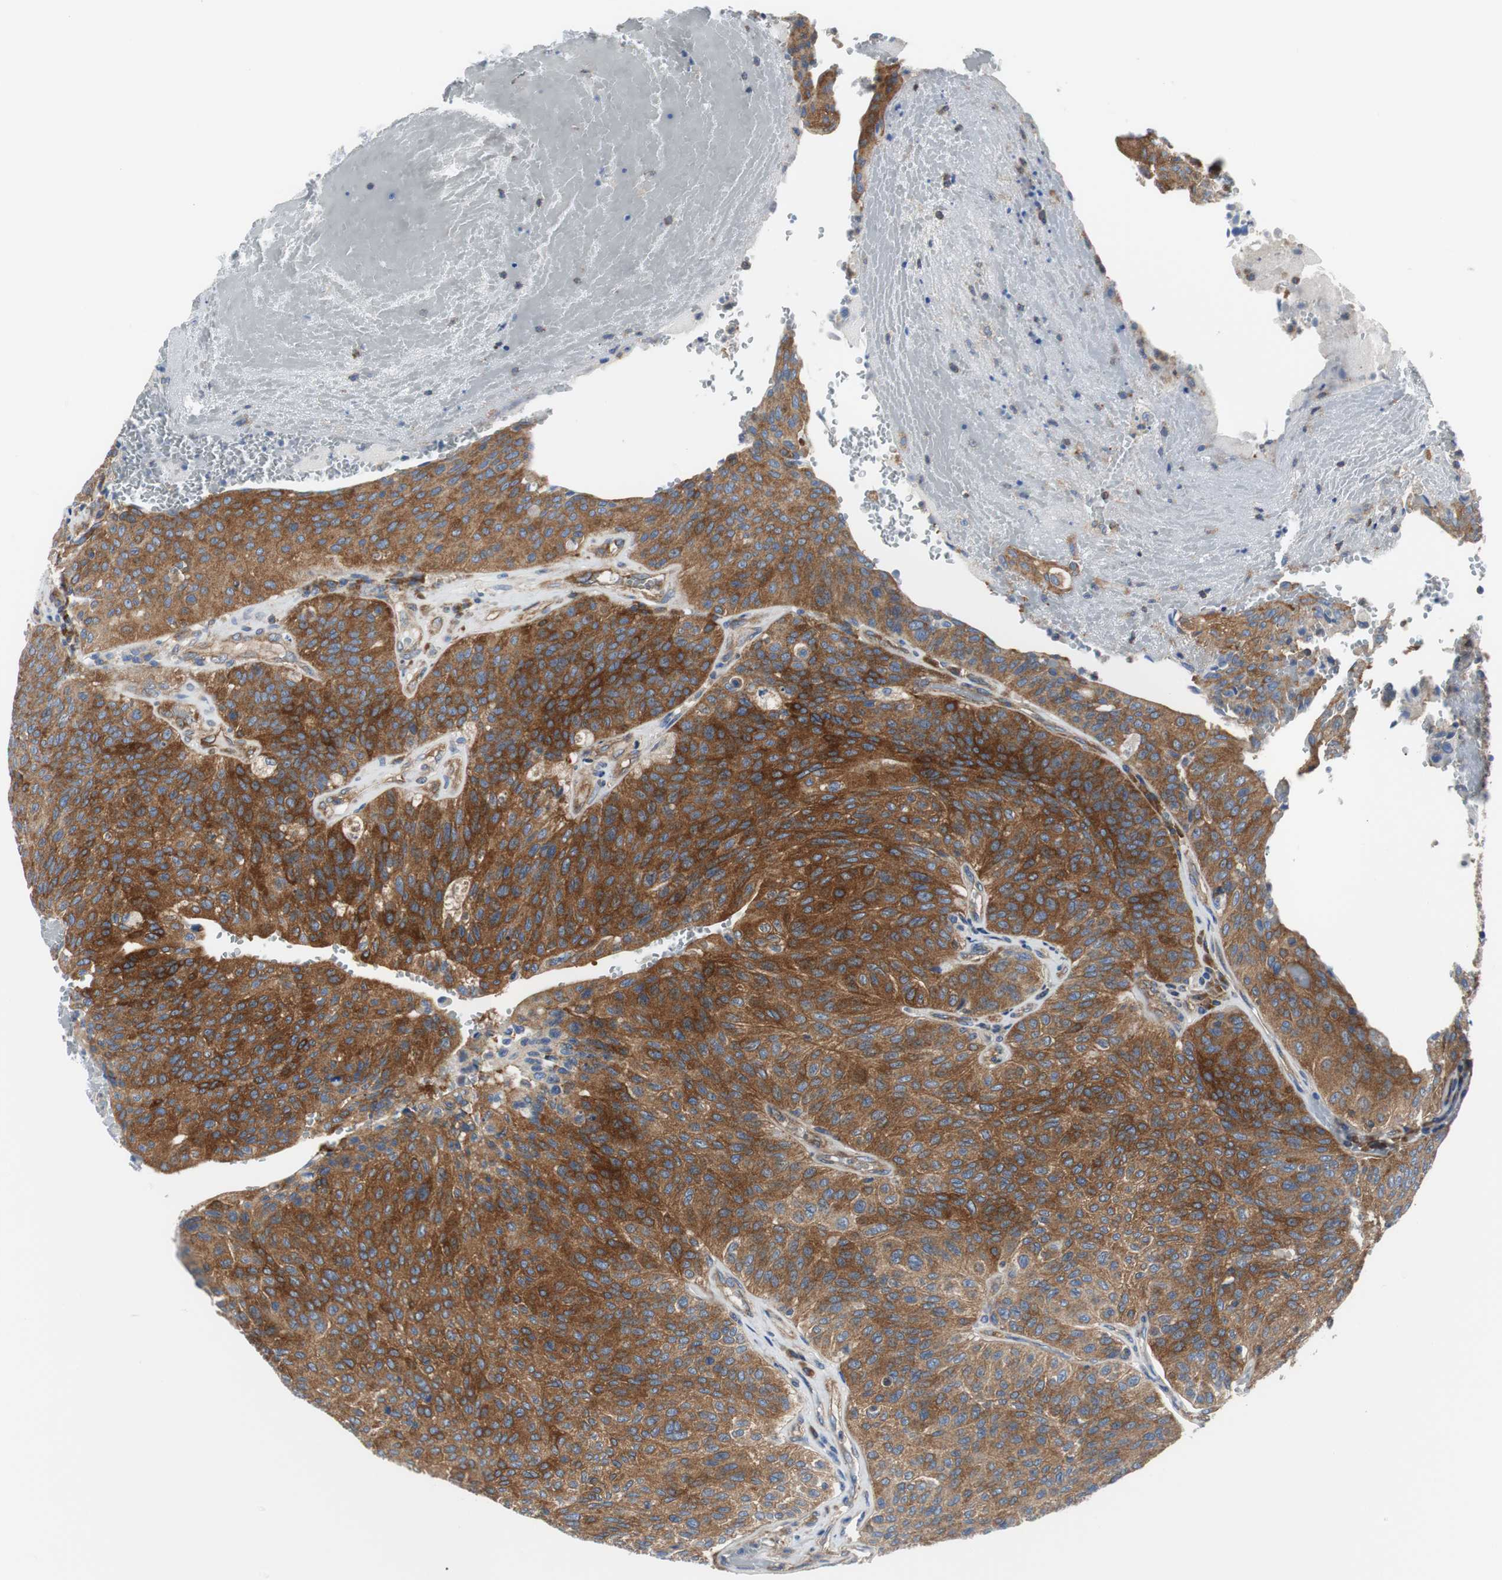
{"staining": {"intensity": "strong", "quantity": ">75%", "location": "cytoplasmic/membranous"}, "tissue": "urothelial cancer", "cell_type": "Tumor cells", "image_type": "cancer", "snomed": [{"axis": "morphology", "description": "Urothelial carcinoma, High grade"}, {"axis": "topography", "description": "Urinary bladder"}], "caption": "Human urothelial cancer stained for a protein (brown) shows strong cytoplasmic/membranous positive expression in about >75% of tumor cells.", "gene": "BRAF", "patient": {"sex": "male", "age": 66}}